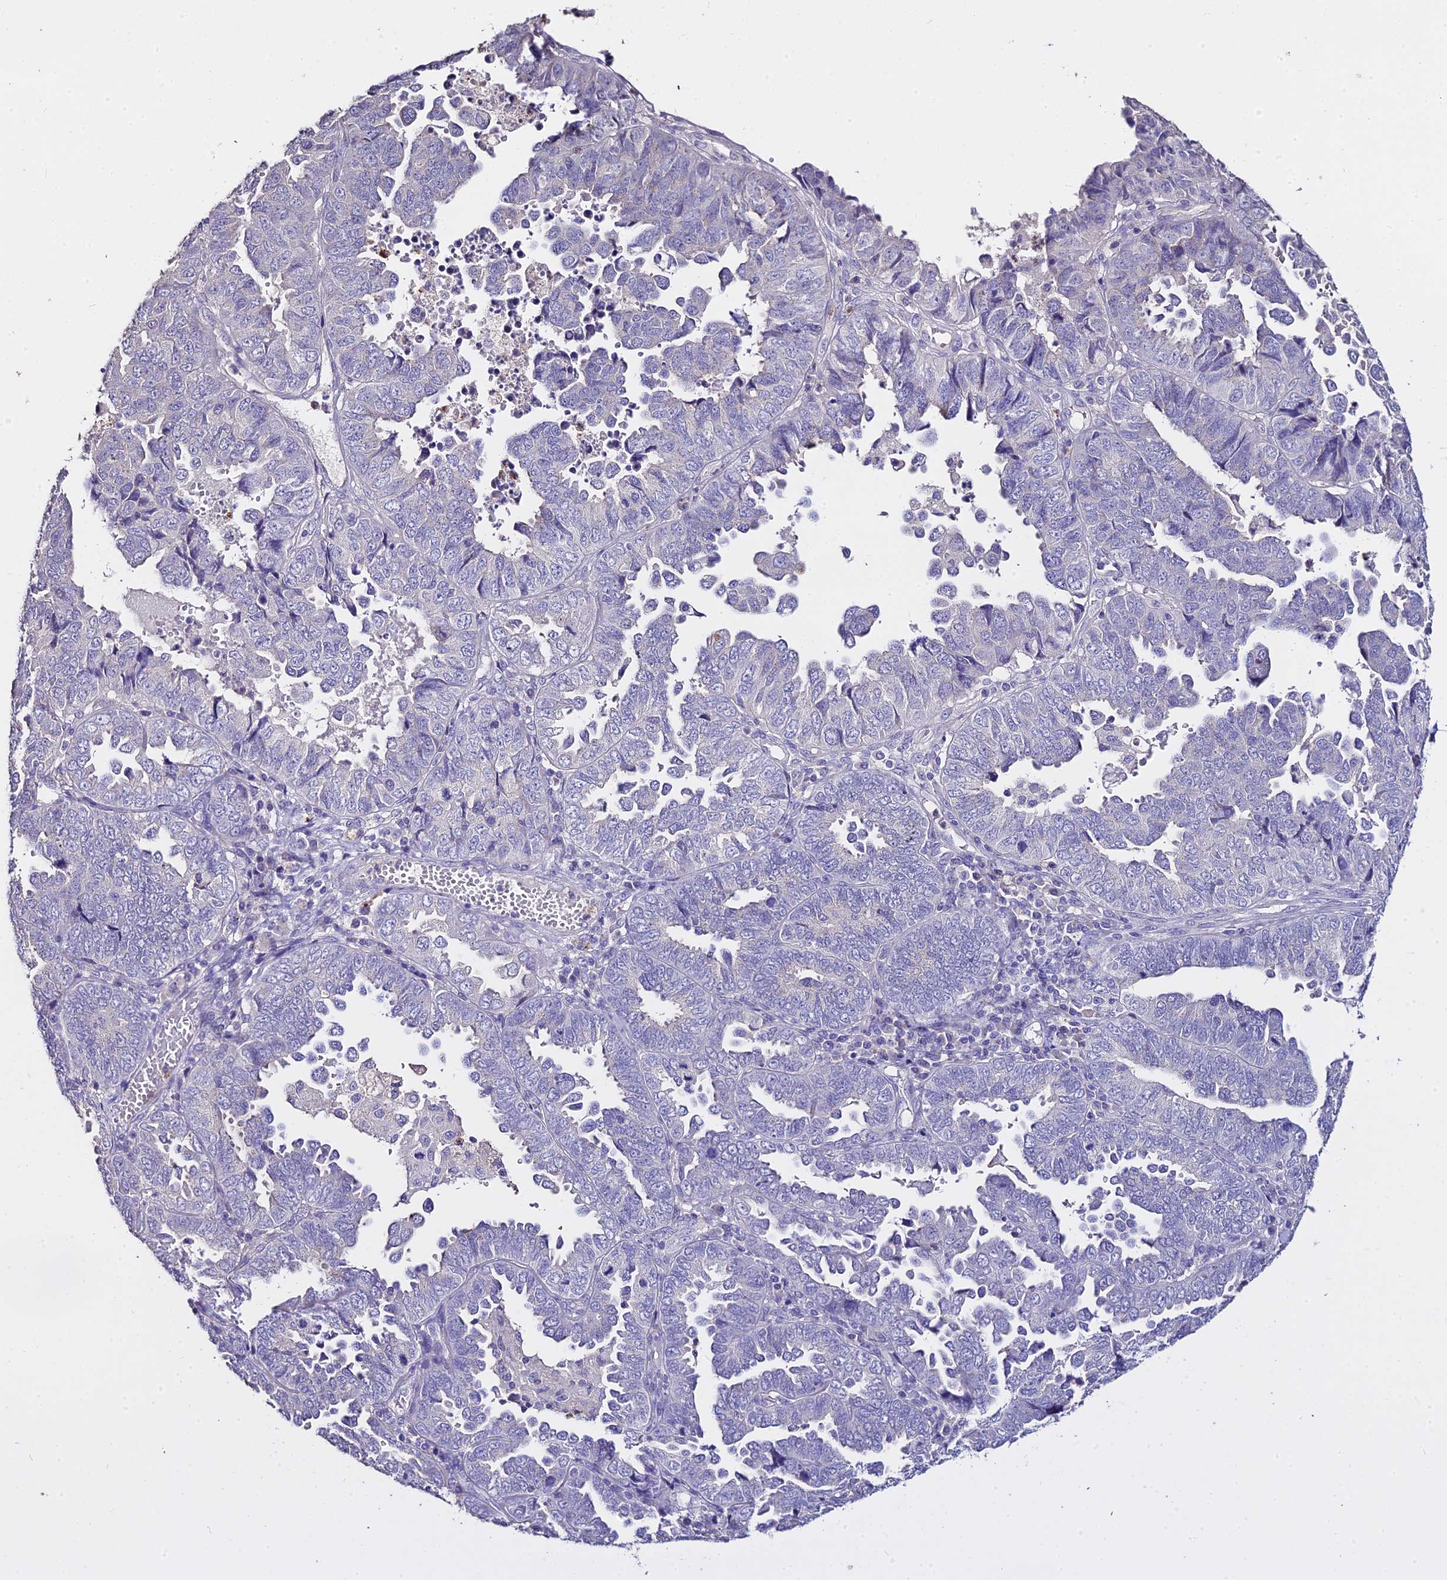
{"staining": {"intensity": "negative", "quantity": "none", "location": "none"}, "tissue": "endometrial cancer", "cell_type": "Tumor cells", "image_type": "cancer", "snomed": [{"axis": "morphology", "description": "Adenocarcinoma, NOS"}, {"axis": "topography", "description": "Endometrium"}], "caption": "Immunohistochemical staining of endometrial cancer shows no significant expression in tumor cells. Nuclei are stained in blue.", "gene": "GLYAT", "patient": {"sex": "female", "age": 79}}